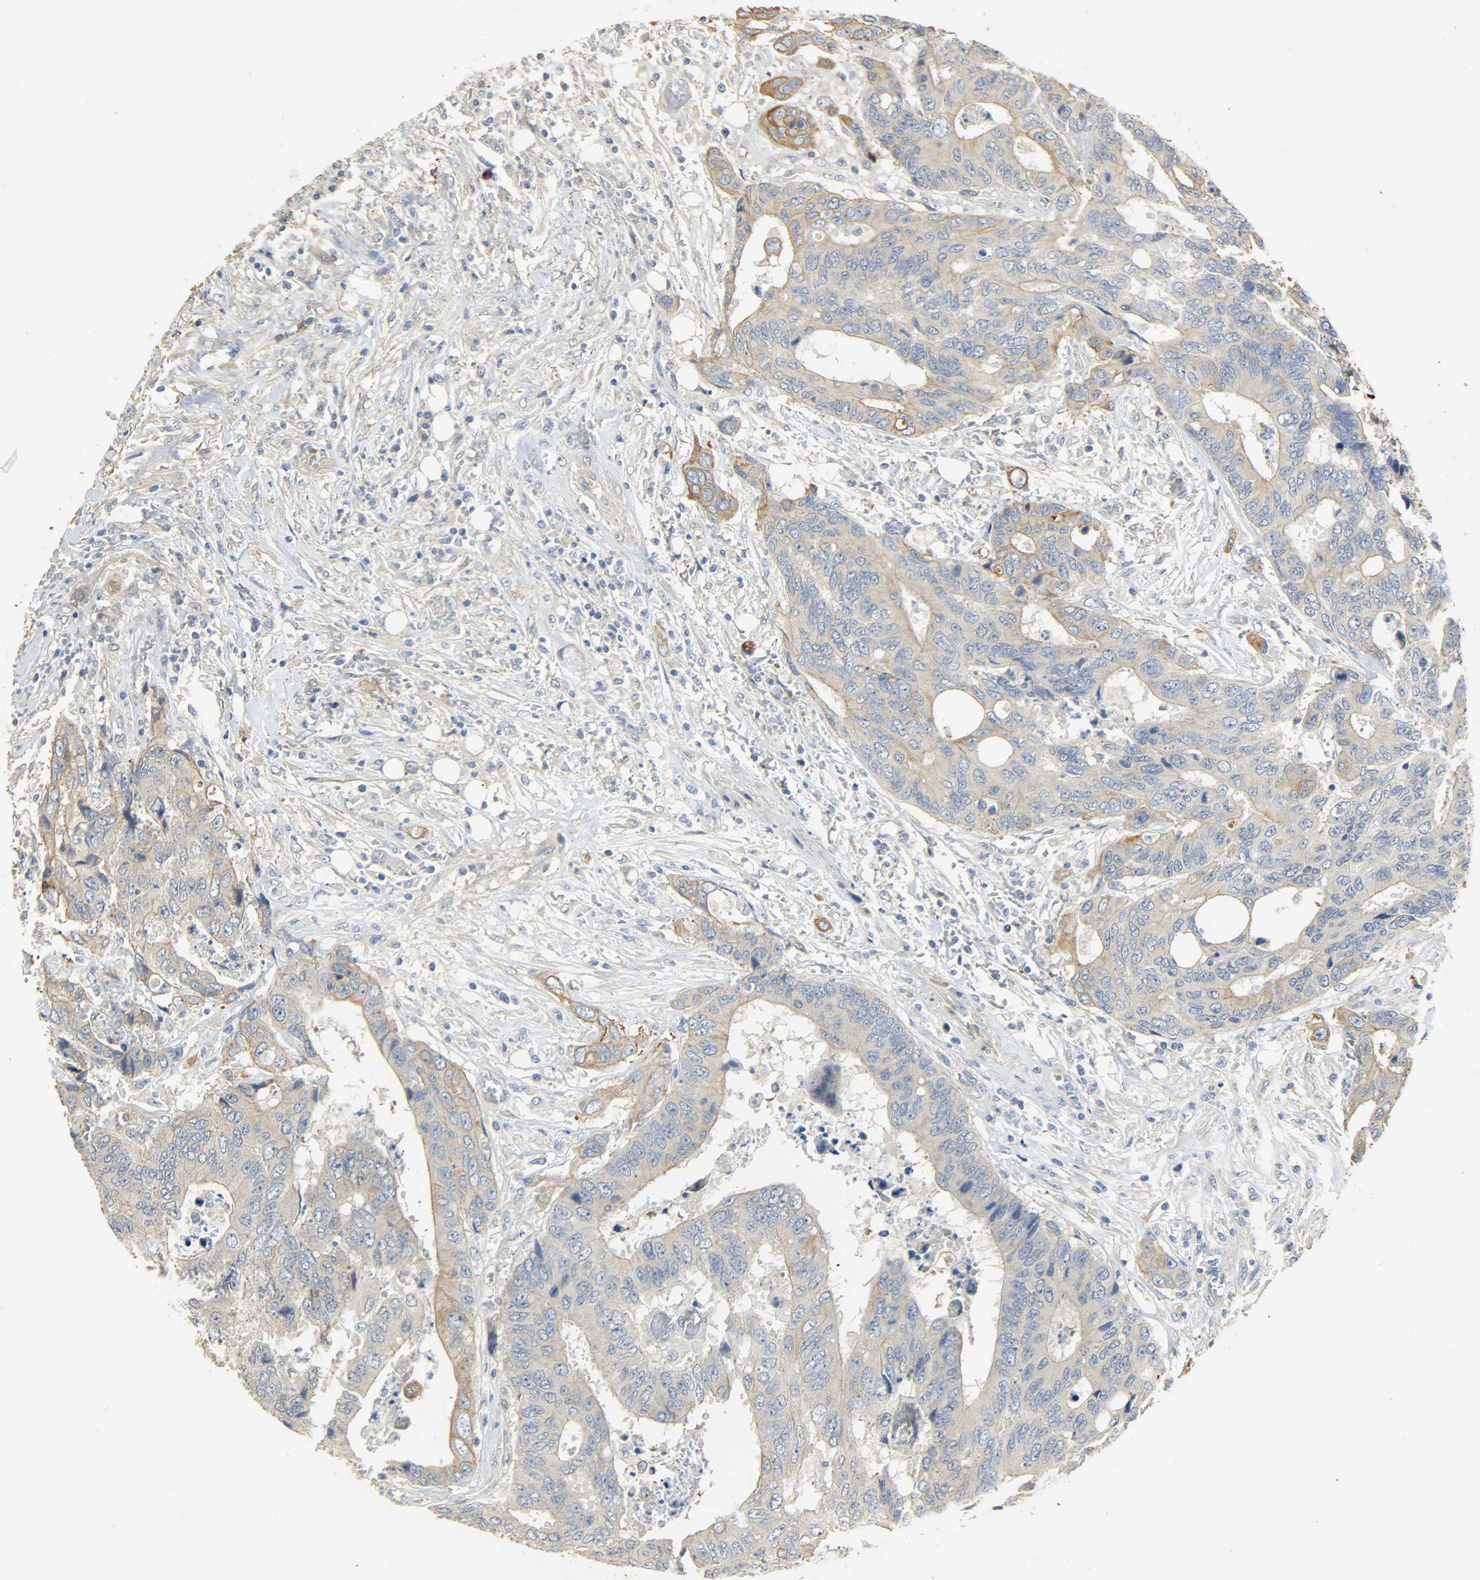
{"staining": {"intensity": "moderate", "quantity": ">75%", "location": "cytoplasmic/membranous"}, "tissue": "colorectal cancer", "cell_type": "Tumor cells", "image_type": "cancer", "snomed": [{"axis": "morphology", "description": "Adenocarcinoma, NOS"}, {"axis": "topography", "description": "Rectum"}], "caption": "Colorectal adenocarcinoma tissue exhibits moderate cytoplasmic/membranous positivity in about >75% of tumor cells", "gene": "USP13", "patient": {"sex": "male", "age": 55}}